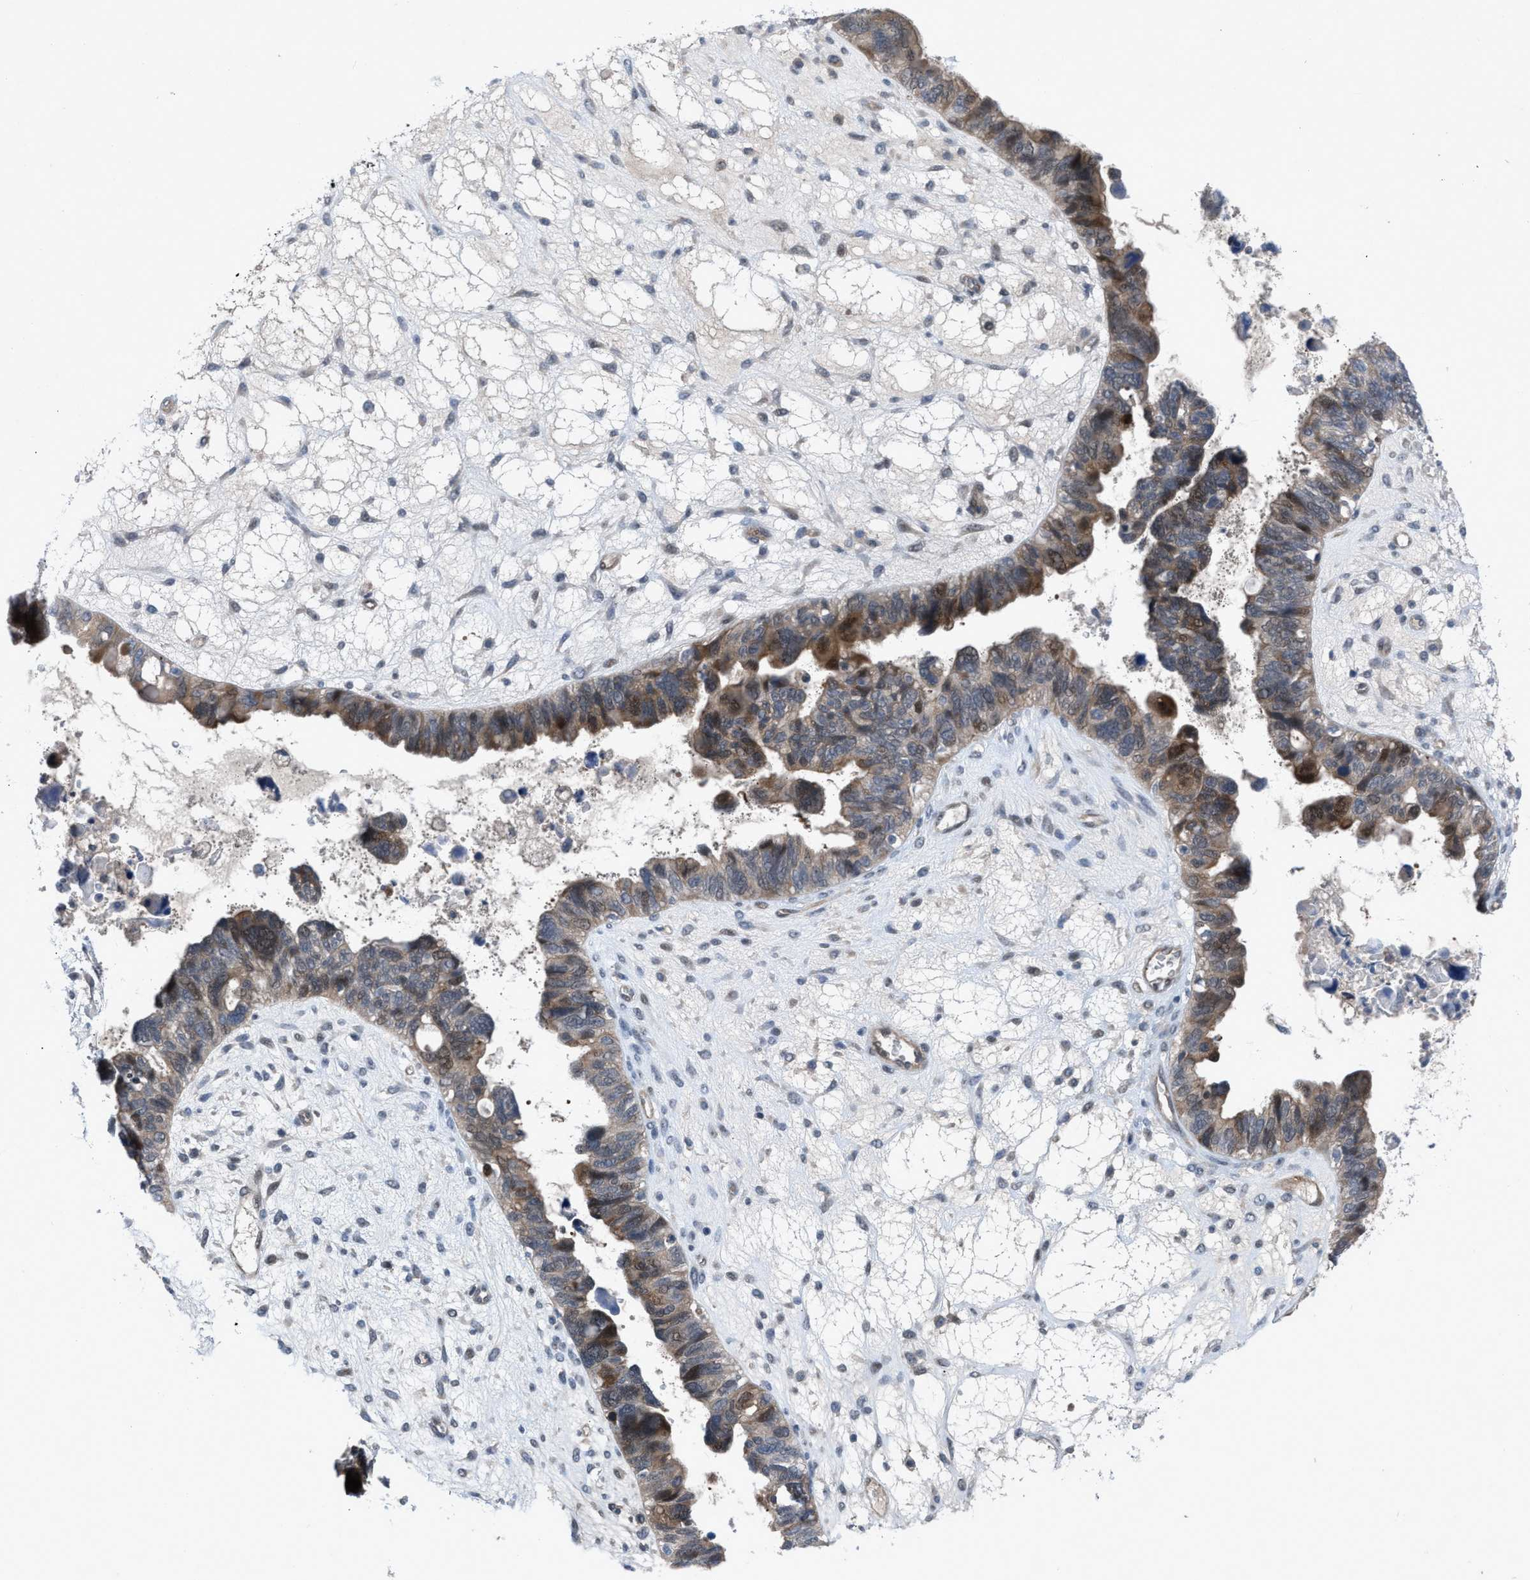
{"staining": {"intensity": "moderate", "quantity": ">75%", "location": "cytoplasmic/membranous"}, "tissue": "ovarian cancer", "cell_type": "Tumor cells", "image_type": "cancer", "snomed": [{"axis": "morphology", "description": "Cystadenocarcinoma, serous, NOS"}, {"axis": "topography", "description": "Ovary"}], "caption": "Ovarian cancer (serous cystadenocarcinoma) stained with a brown dye displays moderate cytoplasmic/membranous positive positivity in about >75% of tumor cells.", "gene": "IL17RE", "patient": {"sex": "female", "age": 79}}